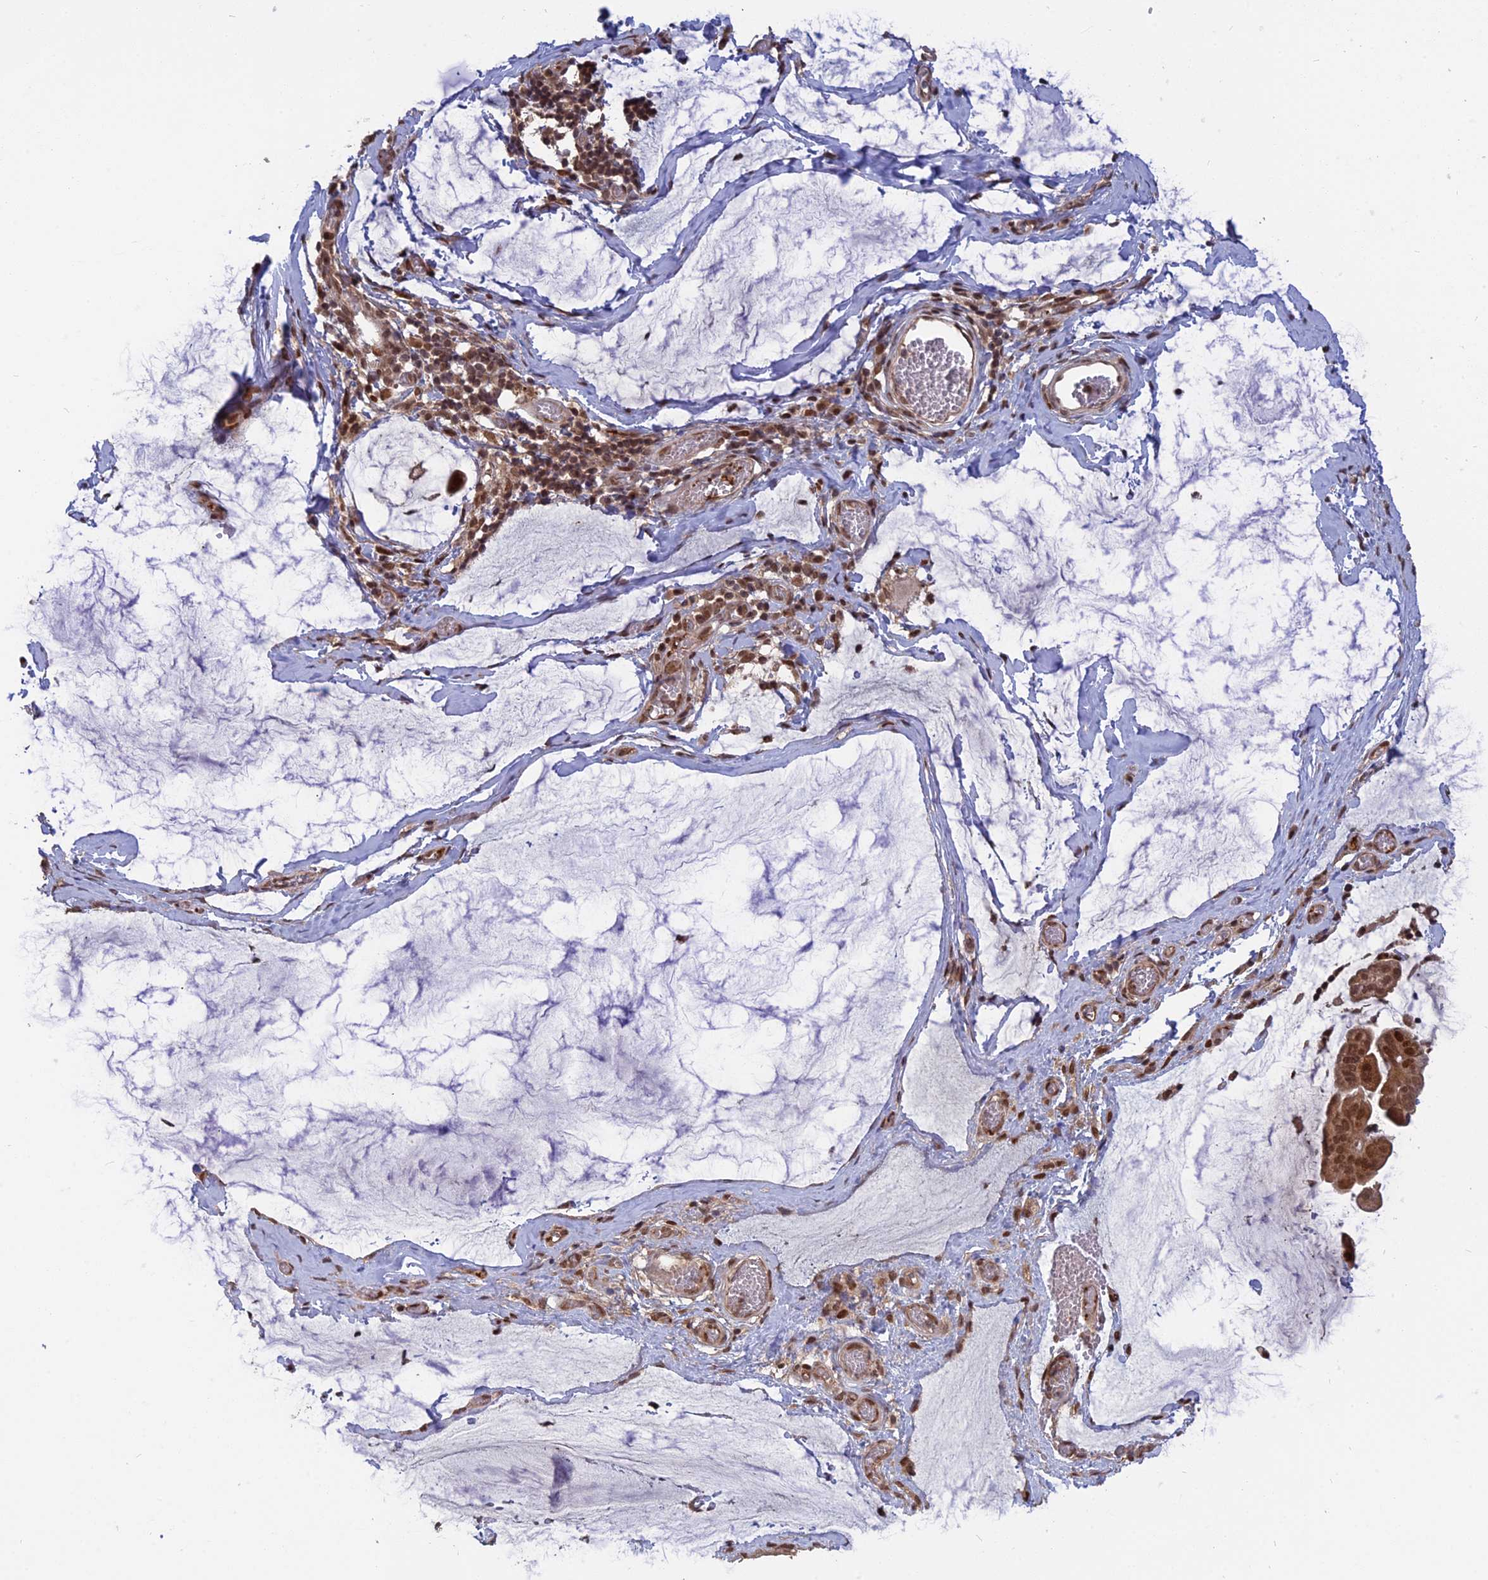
{"staining": {"intensity": "moderate", "quantity": ">75%", "location": "cytoplasmic/membranous,nuclear"}, "tissue": "ovarian cancer", "cell_type": "Tumor cells", "image_type": "cancer", "snomed": [{"axis": "morphology", "description": "Cystadenocarcinoma, mucinous, NOS"}, {"axis": "topography", "description": "Ovary"}], "caption": "Protein analysis of ovarian cancer tissue shows moderate cytoplasmic/membranous and nuclear expression in about >75% of tumor cells.", "gene": "PKIG", "patient": {"sex": "female", "age": 73}}